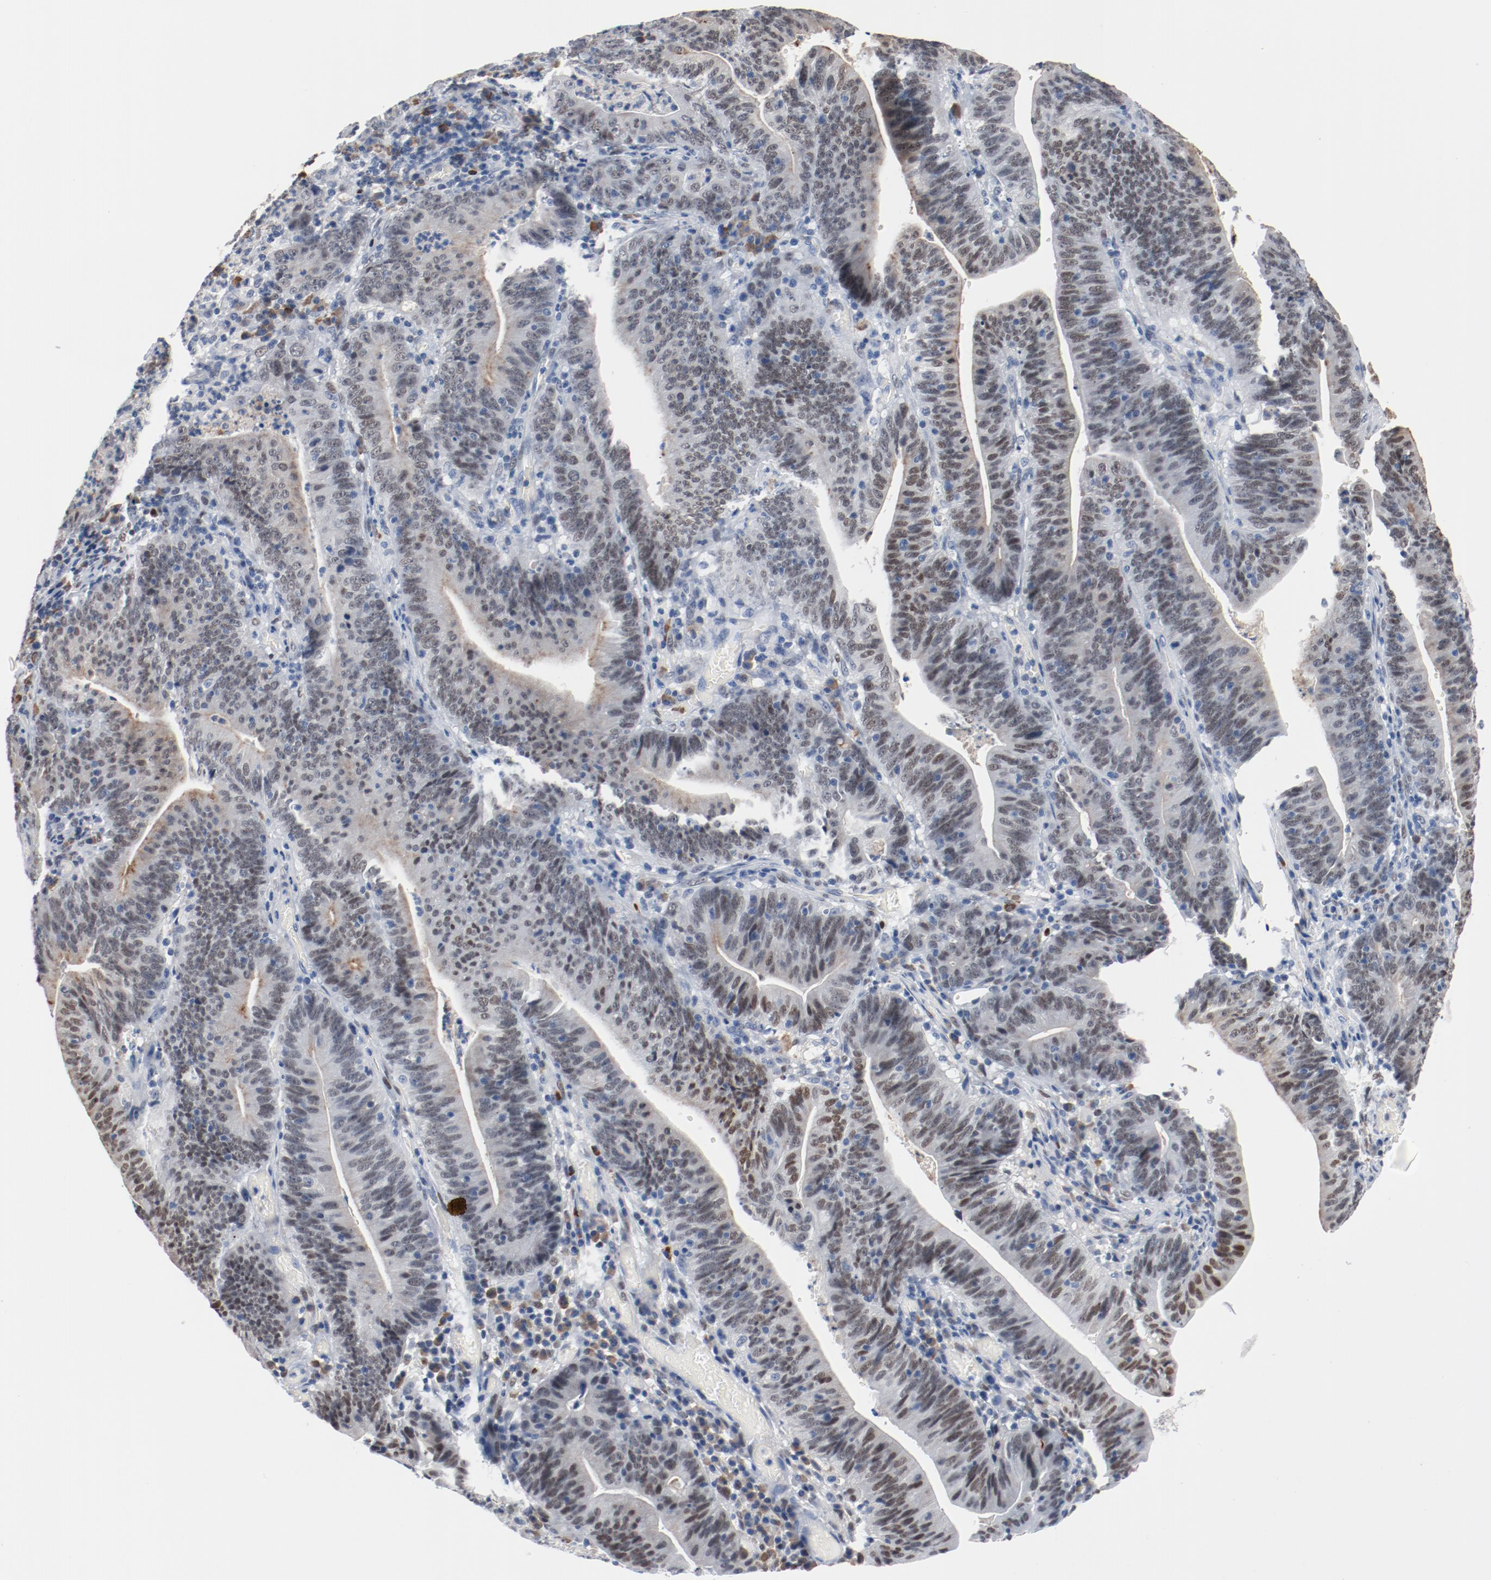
{"staining": {"intensity": "weak", "quantity": "<25%", "location": "nuclear"}, "tissue": "stomach cancer", "cell_type": "Tumor cells", "image_type": "cancer", "snomed": [{"axis": "morphology", "description": "Adenocarcinoma, NOS"}, {"axis": "topography", "description": "Stomach, lower"}], "caption": "Adenocarcinoma (stomach) was stained to show a protein in brown. There is no significant expression in tumor cells.", "gene": "FOXP1", "patient": {"sex": "female", "age": 86}}